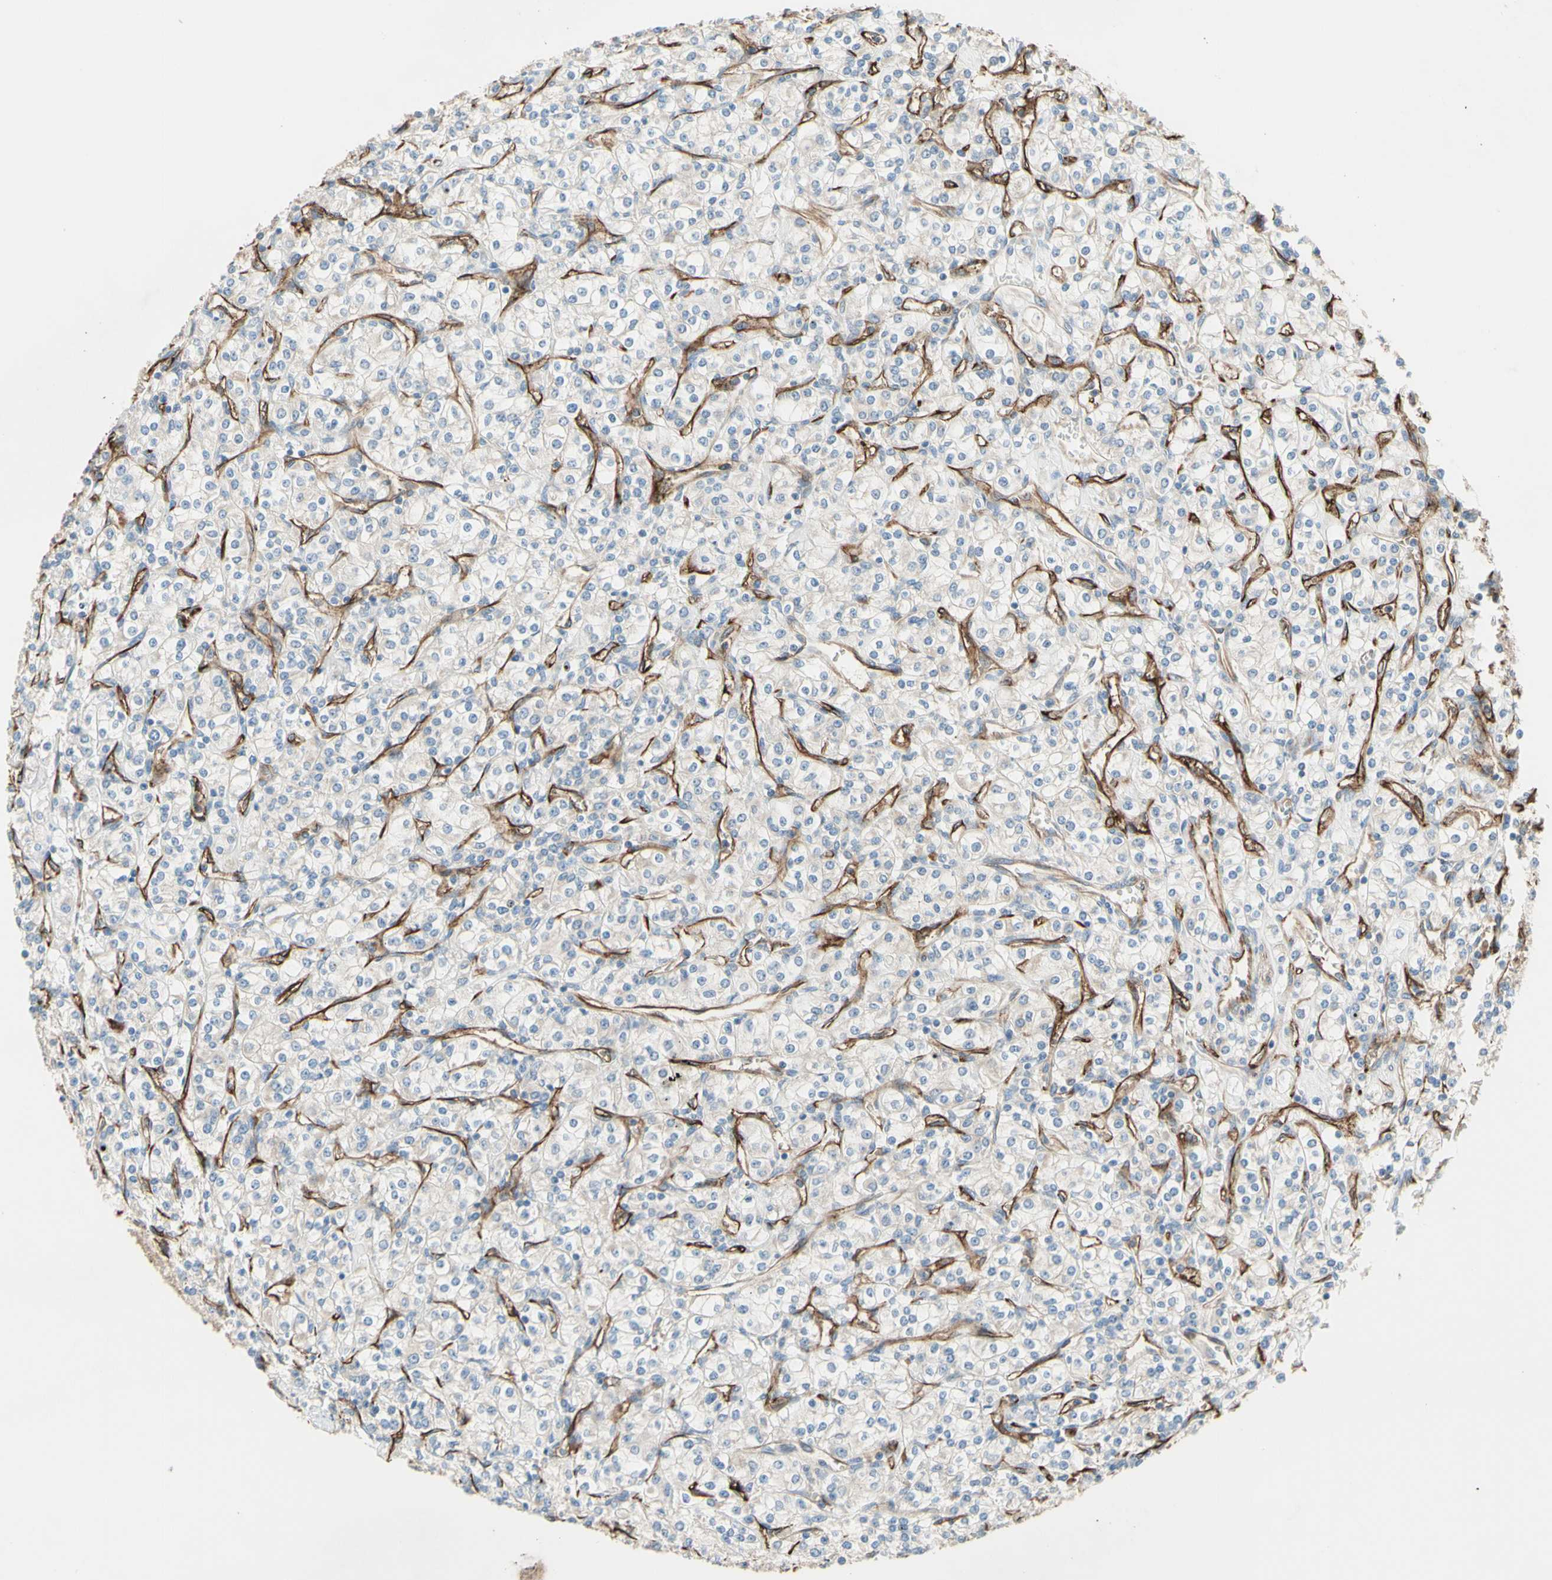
{"staining": {"intensity": "negative", "quantity": "none", "location": "none"}, "tissue": "renal cancer", "cell_type": "Tumor cells", "image_type": "cancer", "snomed": [{"axis": "morphology", "description": "Adenocarcinoma, NOS"}, {"axis": "topography", "description": "Kidney"}], "caption": "Photomicrograph shows no protein positivity in tumor cells of adenocarcinoma (renal) tissue.", "gene": "TRAF2", "patient": {"sex": "male", "age": 77}}